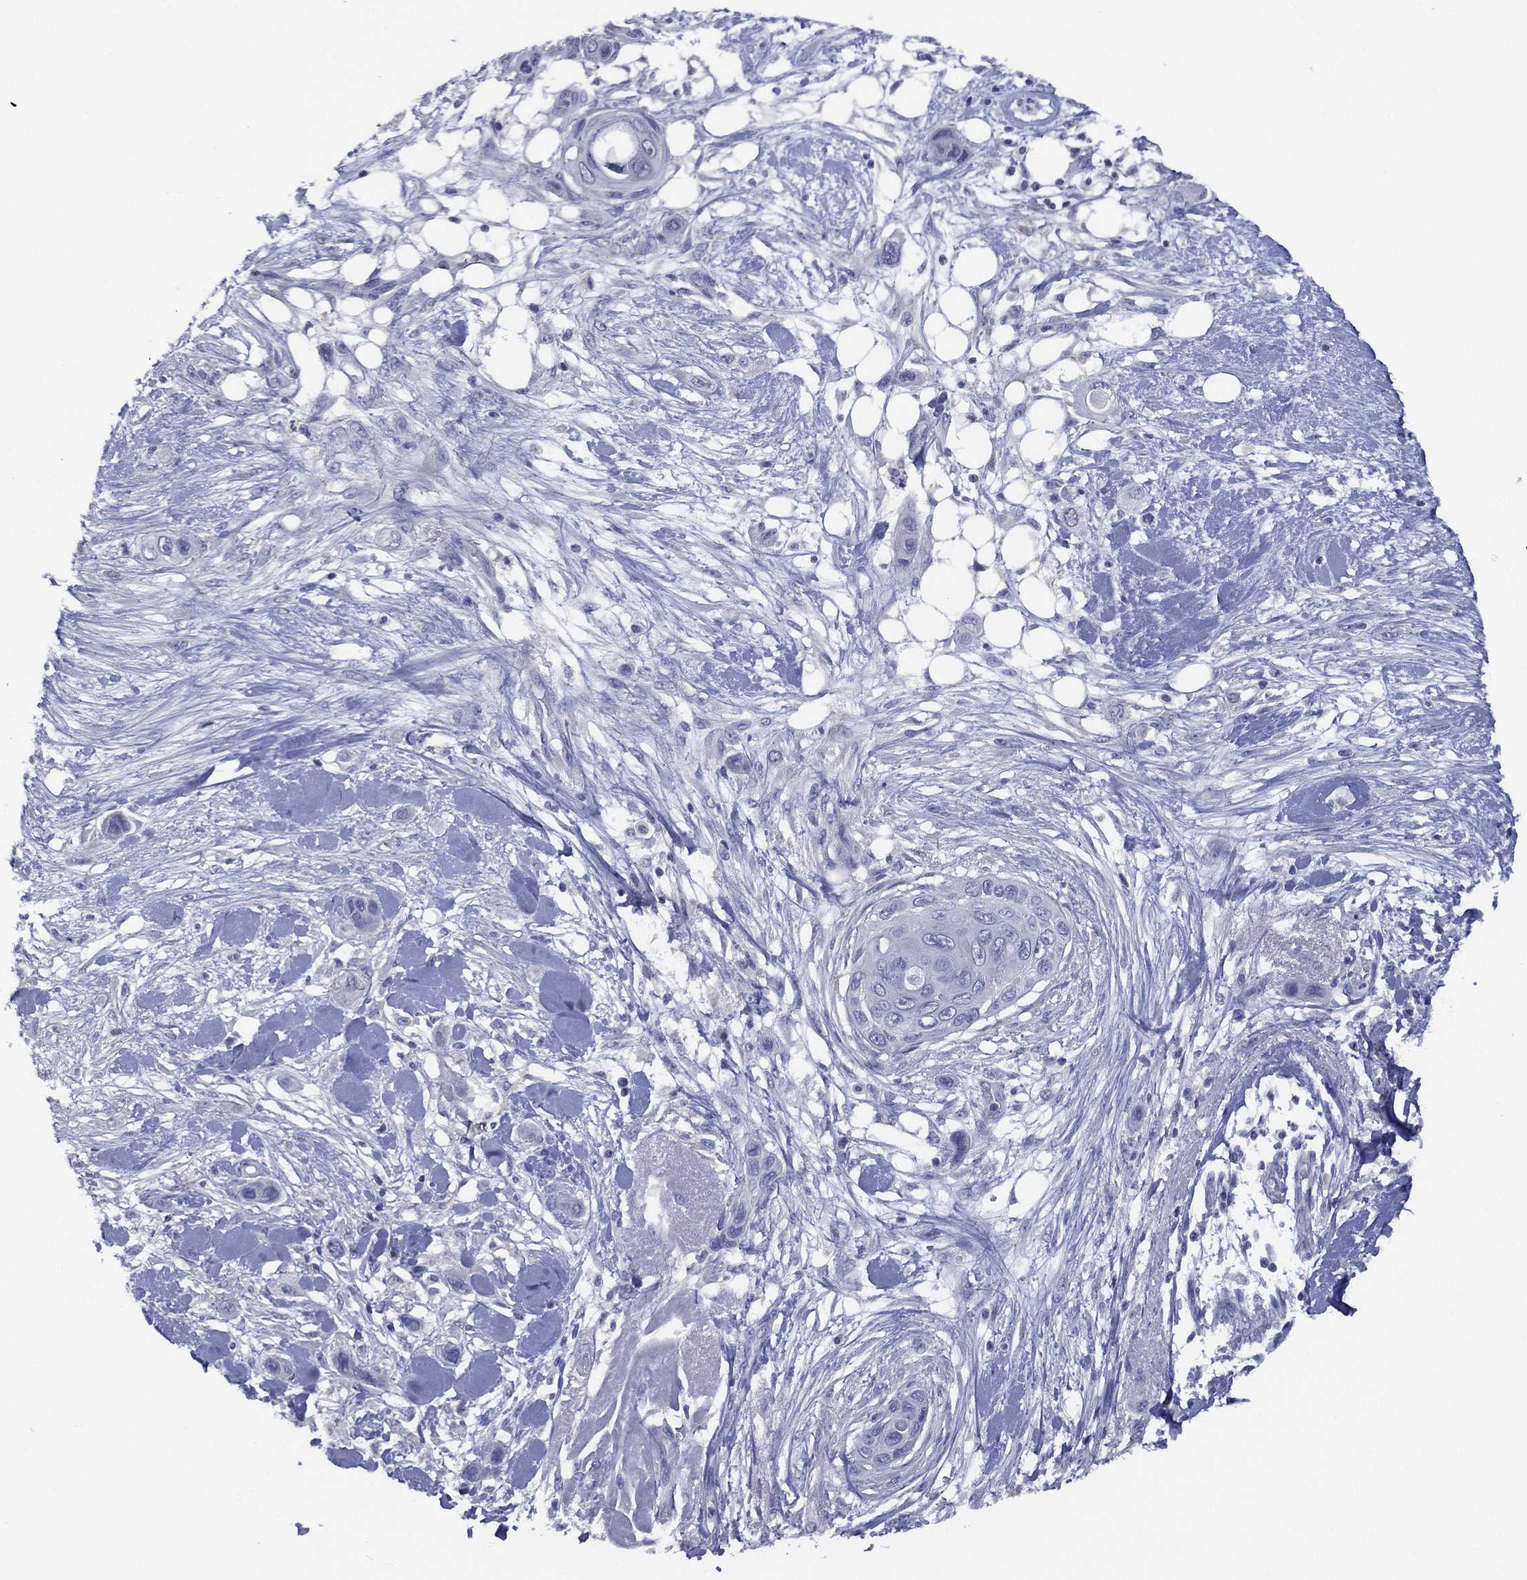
{"staining": {"intensity": "negative", "quantity": "none", "location": "none"}, "tissue": "skin cancer", "cell_type": "Tumor cells", "image_type": "cancer", "snomed": [{"axis": "morphology", "description": "Squamous cell carcinoma, NOS"}, {"axis": "topography", "description": "Skin"}], "caption": "A high-resolution photomicrograph shows immunohistochemistry staining of skin cancer (squamous cell carcinoma), which displays no significant staining in tumor cells. (DAB immunohistochemistry (IHC) visualized using brightfield microscopy, high magnification).", "gene": "SLC13A4", "patient": {"sex": "male", "age": 79}}